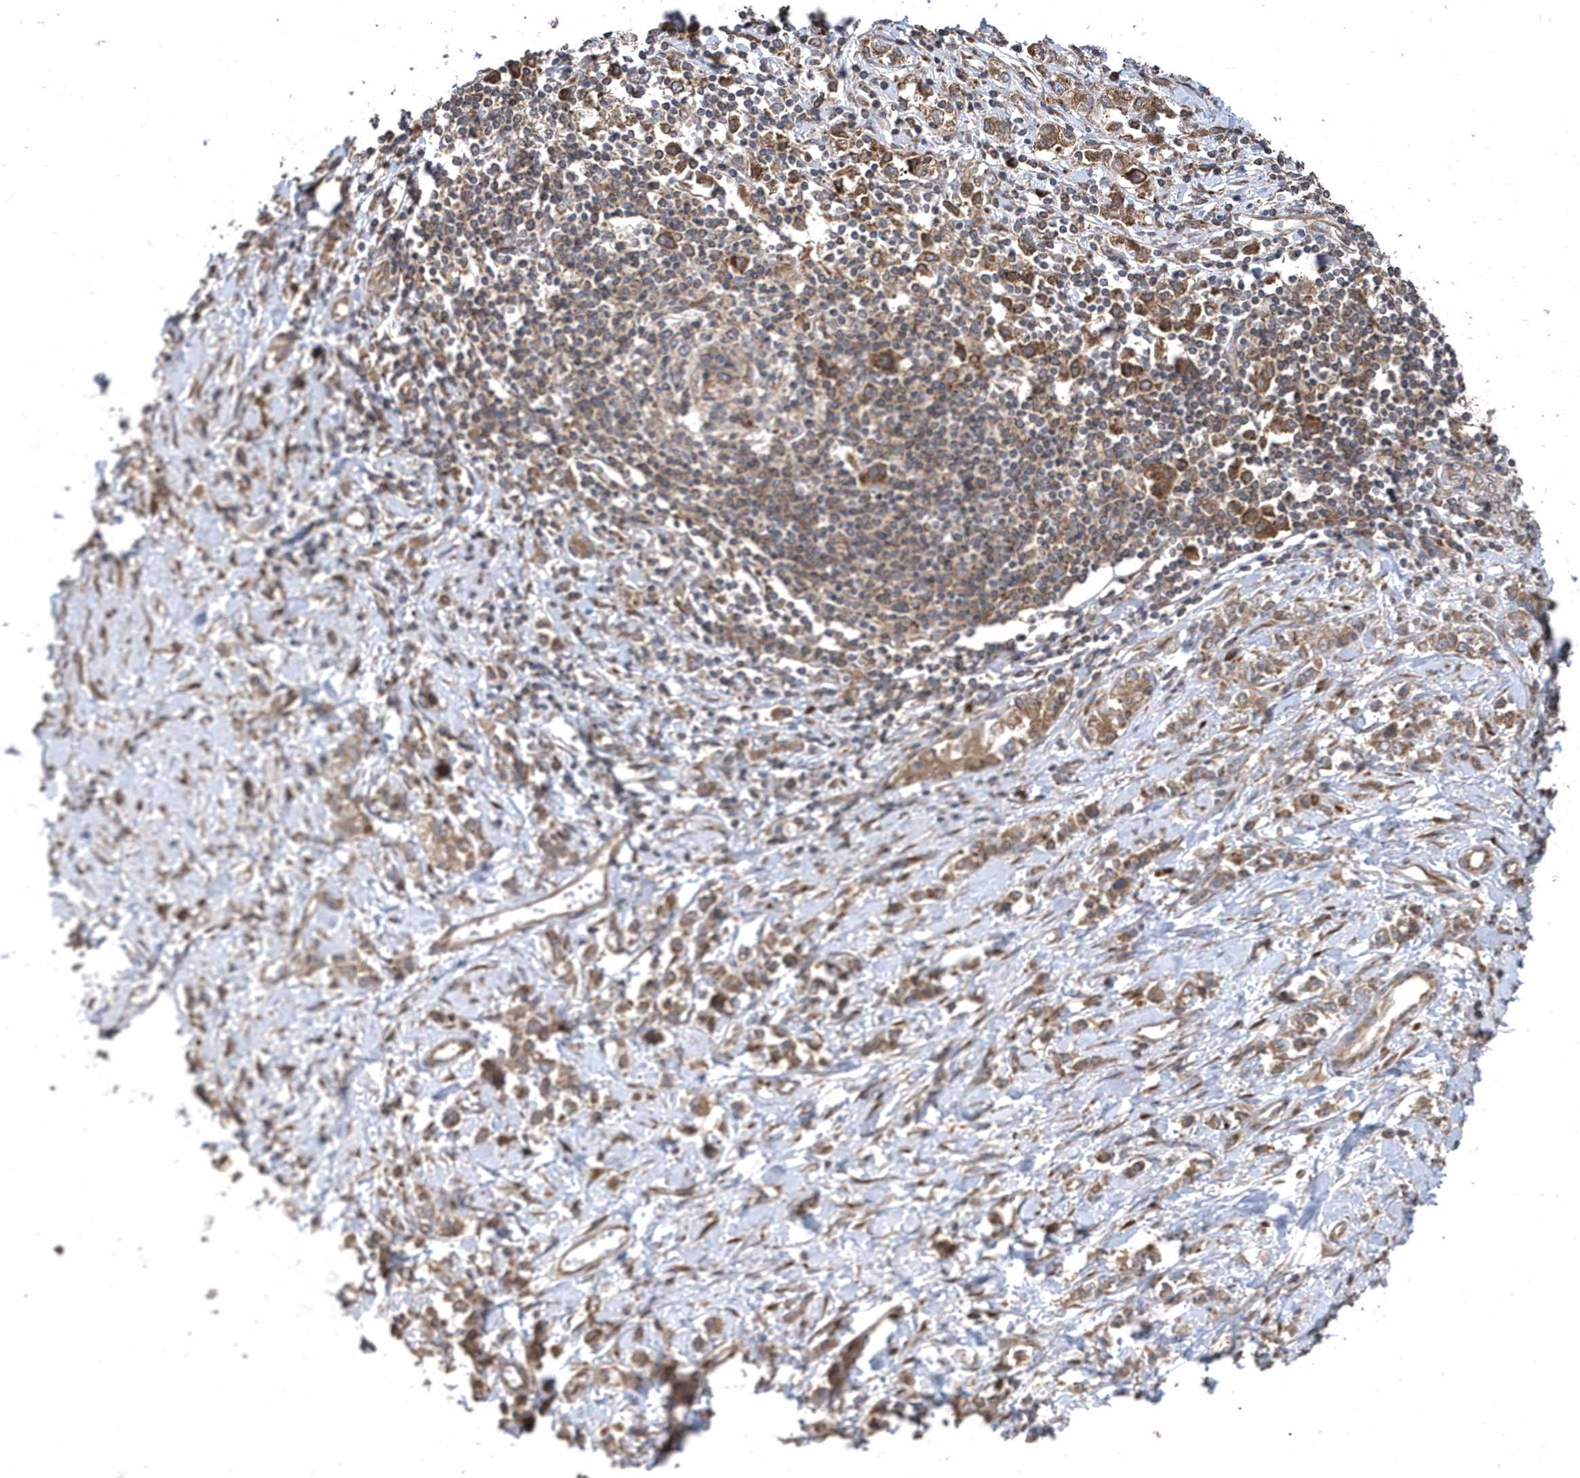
{"staining": {"intensity": "moderate", "quantity": ">75%", "location": "cytoplasmic/membranous"}, "tissue": "stomach cancer", "cell_type": "Tumor cells", "image_type": "cancer", "snomed": [{"axis": "morphology", "description": "Adenocarcinoma, NOS"}, {"axis": "topography", "description": "Stomach"}], "caption": "The photomicrograph demonstrates immunohistochemical staining of stomach cancer (adenocarcinoma). There is moderate cytoplasmic/membranous positivity is seen in approximately >75% of tumor cells.", "gene": "WASHC5", "patient": {"sex": "female", "age": 76}}